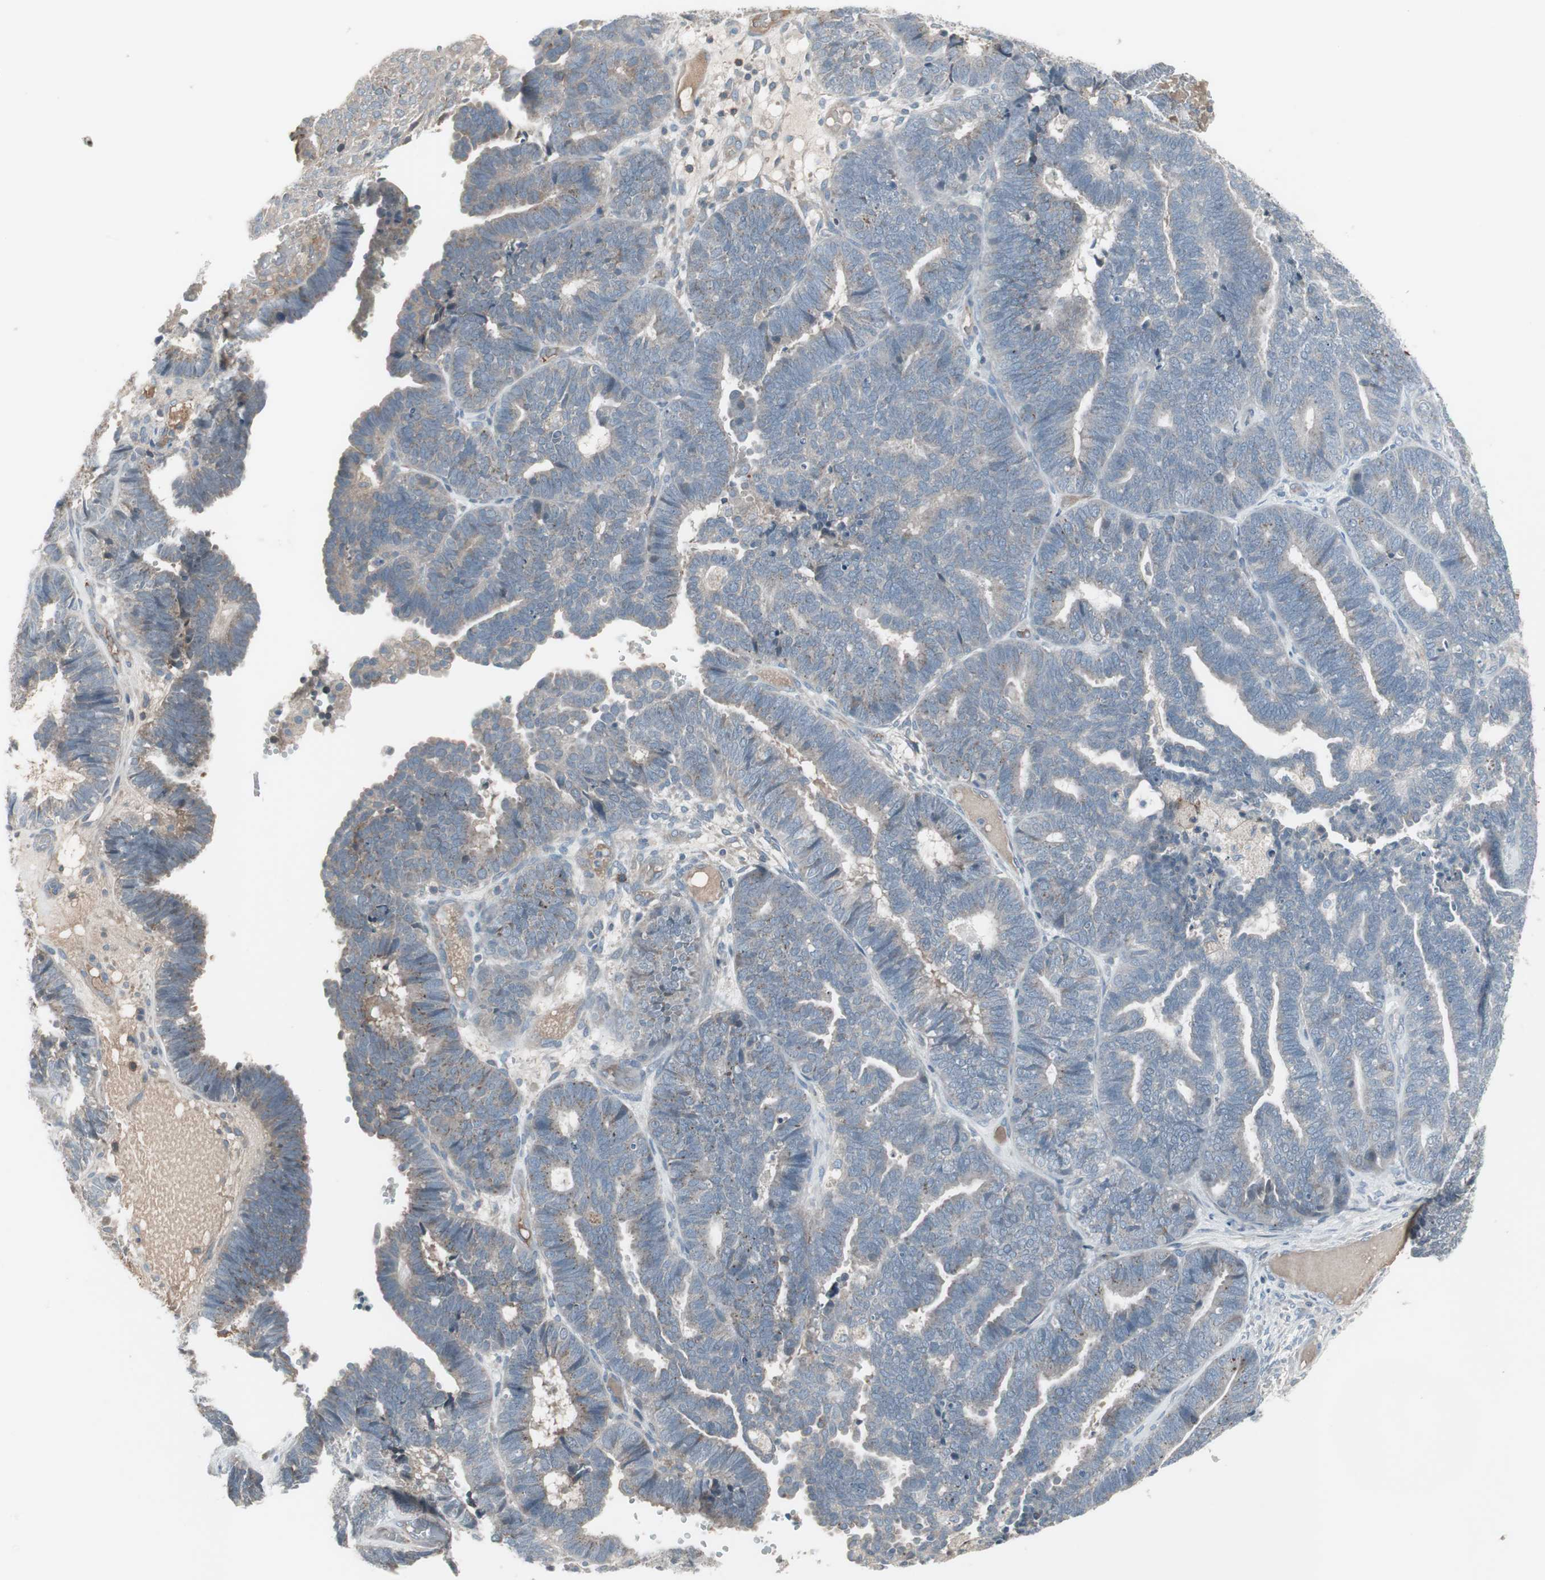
{"staining": {"intensity": "weak", "quantity": "<25%", "location": "cytoplasmic/membranous"}, "tissue": "endometrial cancer", "cell_type": "Tumor cells", "image_type": "cancer", "snomed": [{"axis": "morphology", "description": "Adenocarcinoma, NOS"}, {"axis": "topography", "description": "Endometrium"}], "caption": "This micrograph is of endometrial adenocarcinoma stained with immunohistochemistry to label a protein in brown with the nuclei are counter-stained blue. There is no positivity in tumor cells.", "gene": "ZSCAN32", "patient": {"sex": "female", "age": 70}}